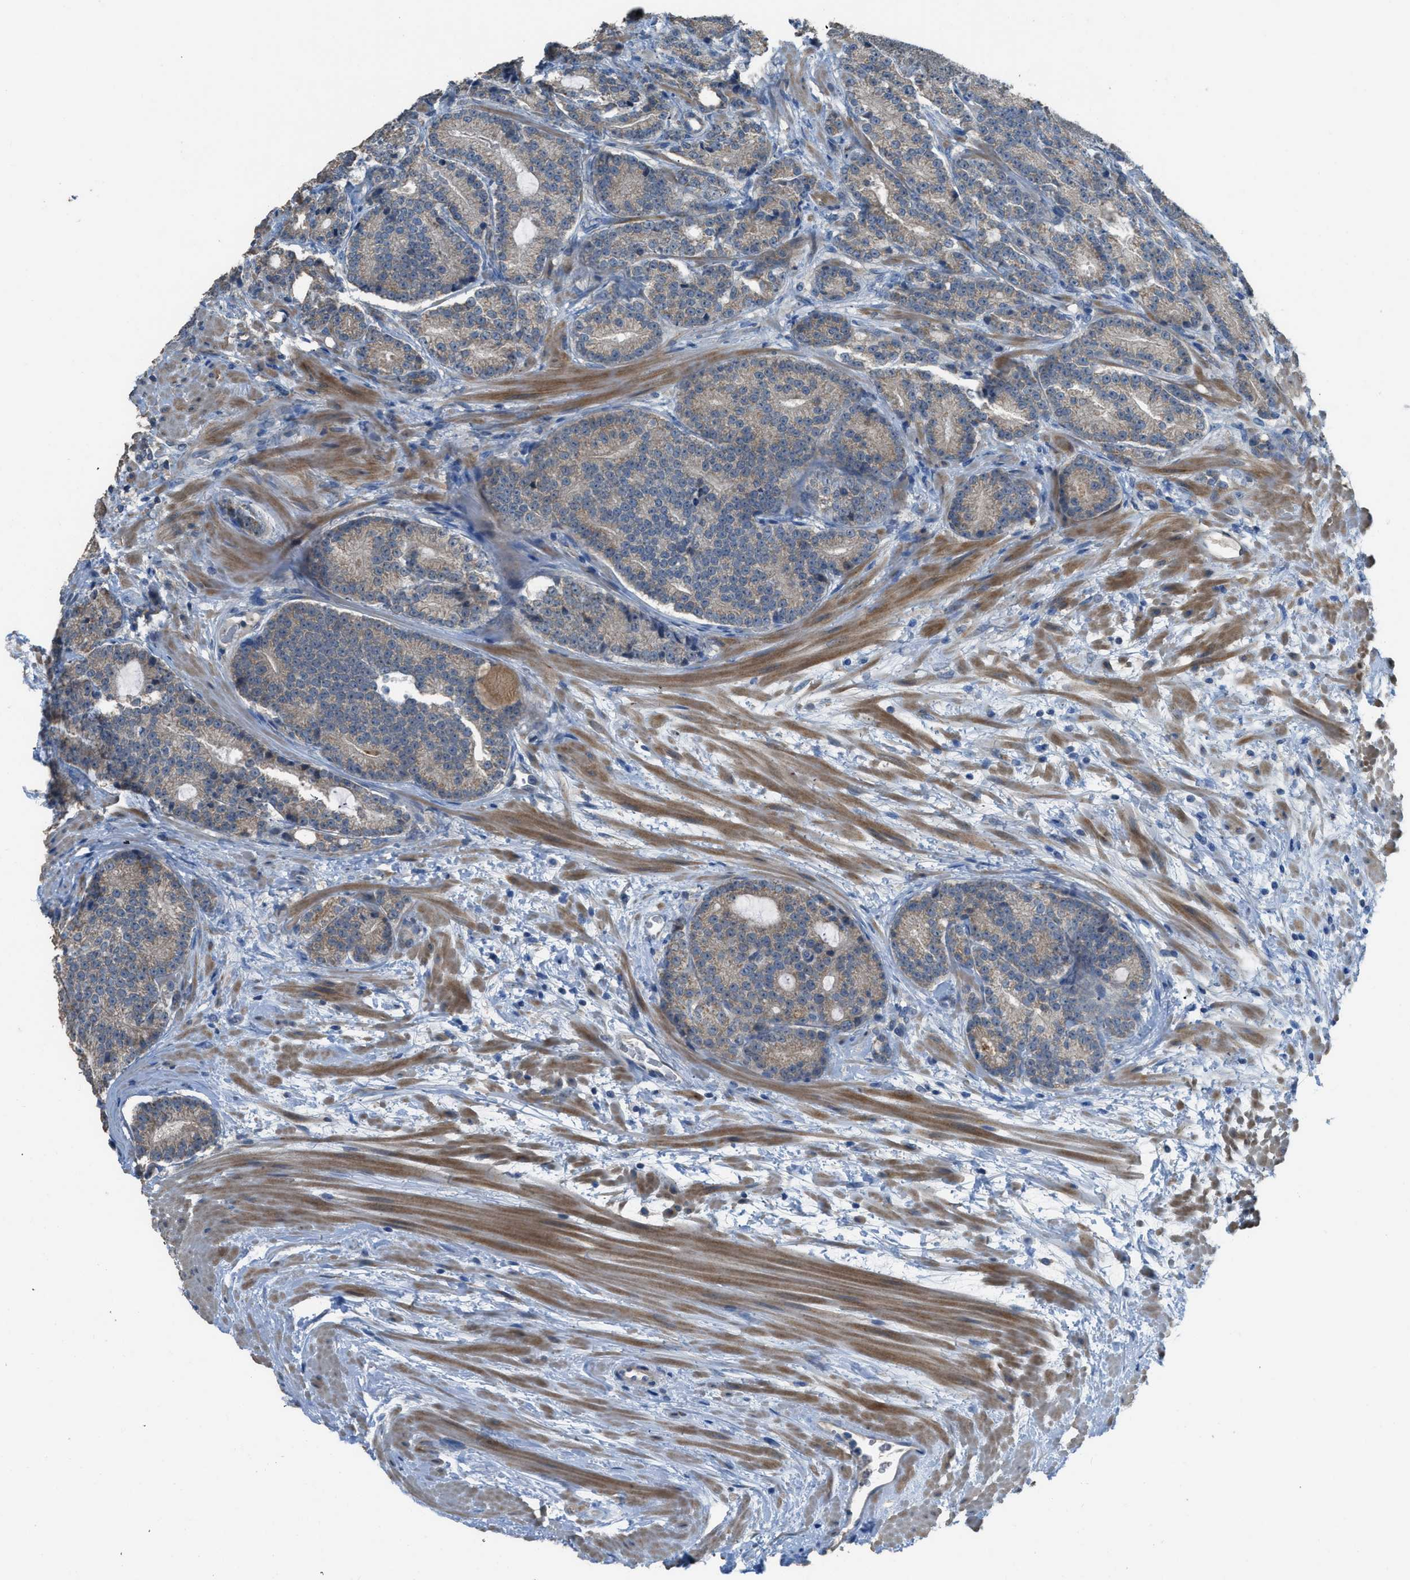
{"staining": {"intensity": "weak", "quantity": ">75%", "location": "cytoplasmic/membranous"}, "tissue": "prostate cancer", "cell_type": "Tumor cells", "image_type": "cancer", "snomed": [{"axis": "morphology", "description": "Adenocarcinoma, High grade"}, {"axis": "topography", "description": "Prostate"}], "caption": "This image exhibits high-grade adenocarcinoma (prostate) stained with IHC to label a protein in brown. The cytoplasmic/membranous of tumor cells show weak positivity for the protein. Nuclei are counter-stained blue.", "gene": "TIMD4", "patient": {"sex": "male", "age": 61}}